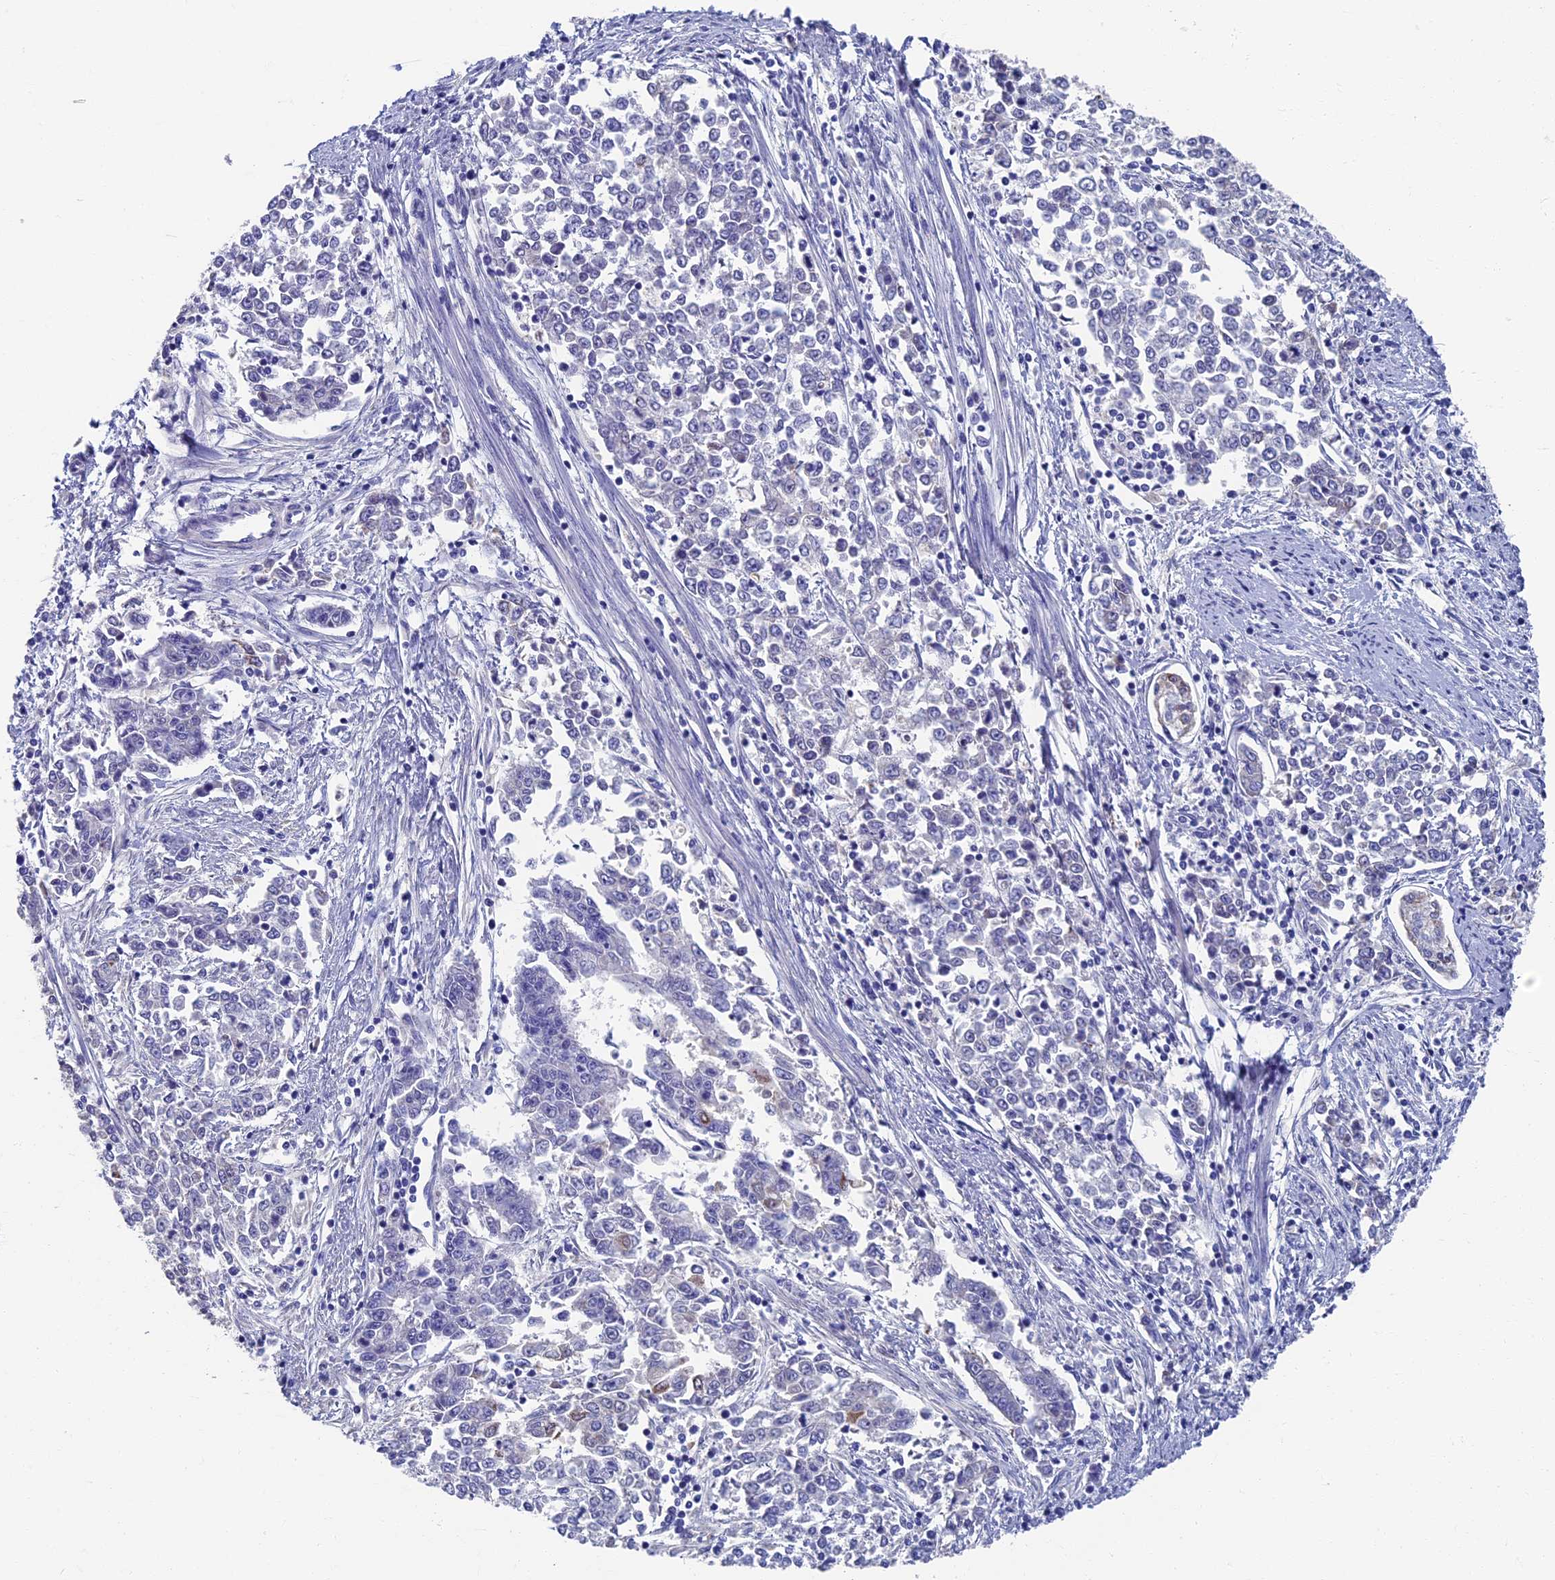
{"staining": {"intensity": "negative", "quantity": "none", "location": "none"}, "tissue": "endometrial cancer", "cell_type": "Tumor cells", "image_type": "cancer", "snomed": [{"axis": "morphology", "description": "Adenocarcinoma, NOS"}, {"axis": "topography", "description": "Endometrium"}], "caption": "Photomicrograph shows no significant protein positivity in tumor cells of endometrial cancer.", "gene": "OAT", "patient": {"sex": "female", "age": 50}}